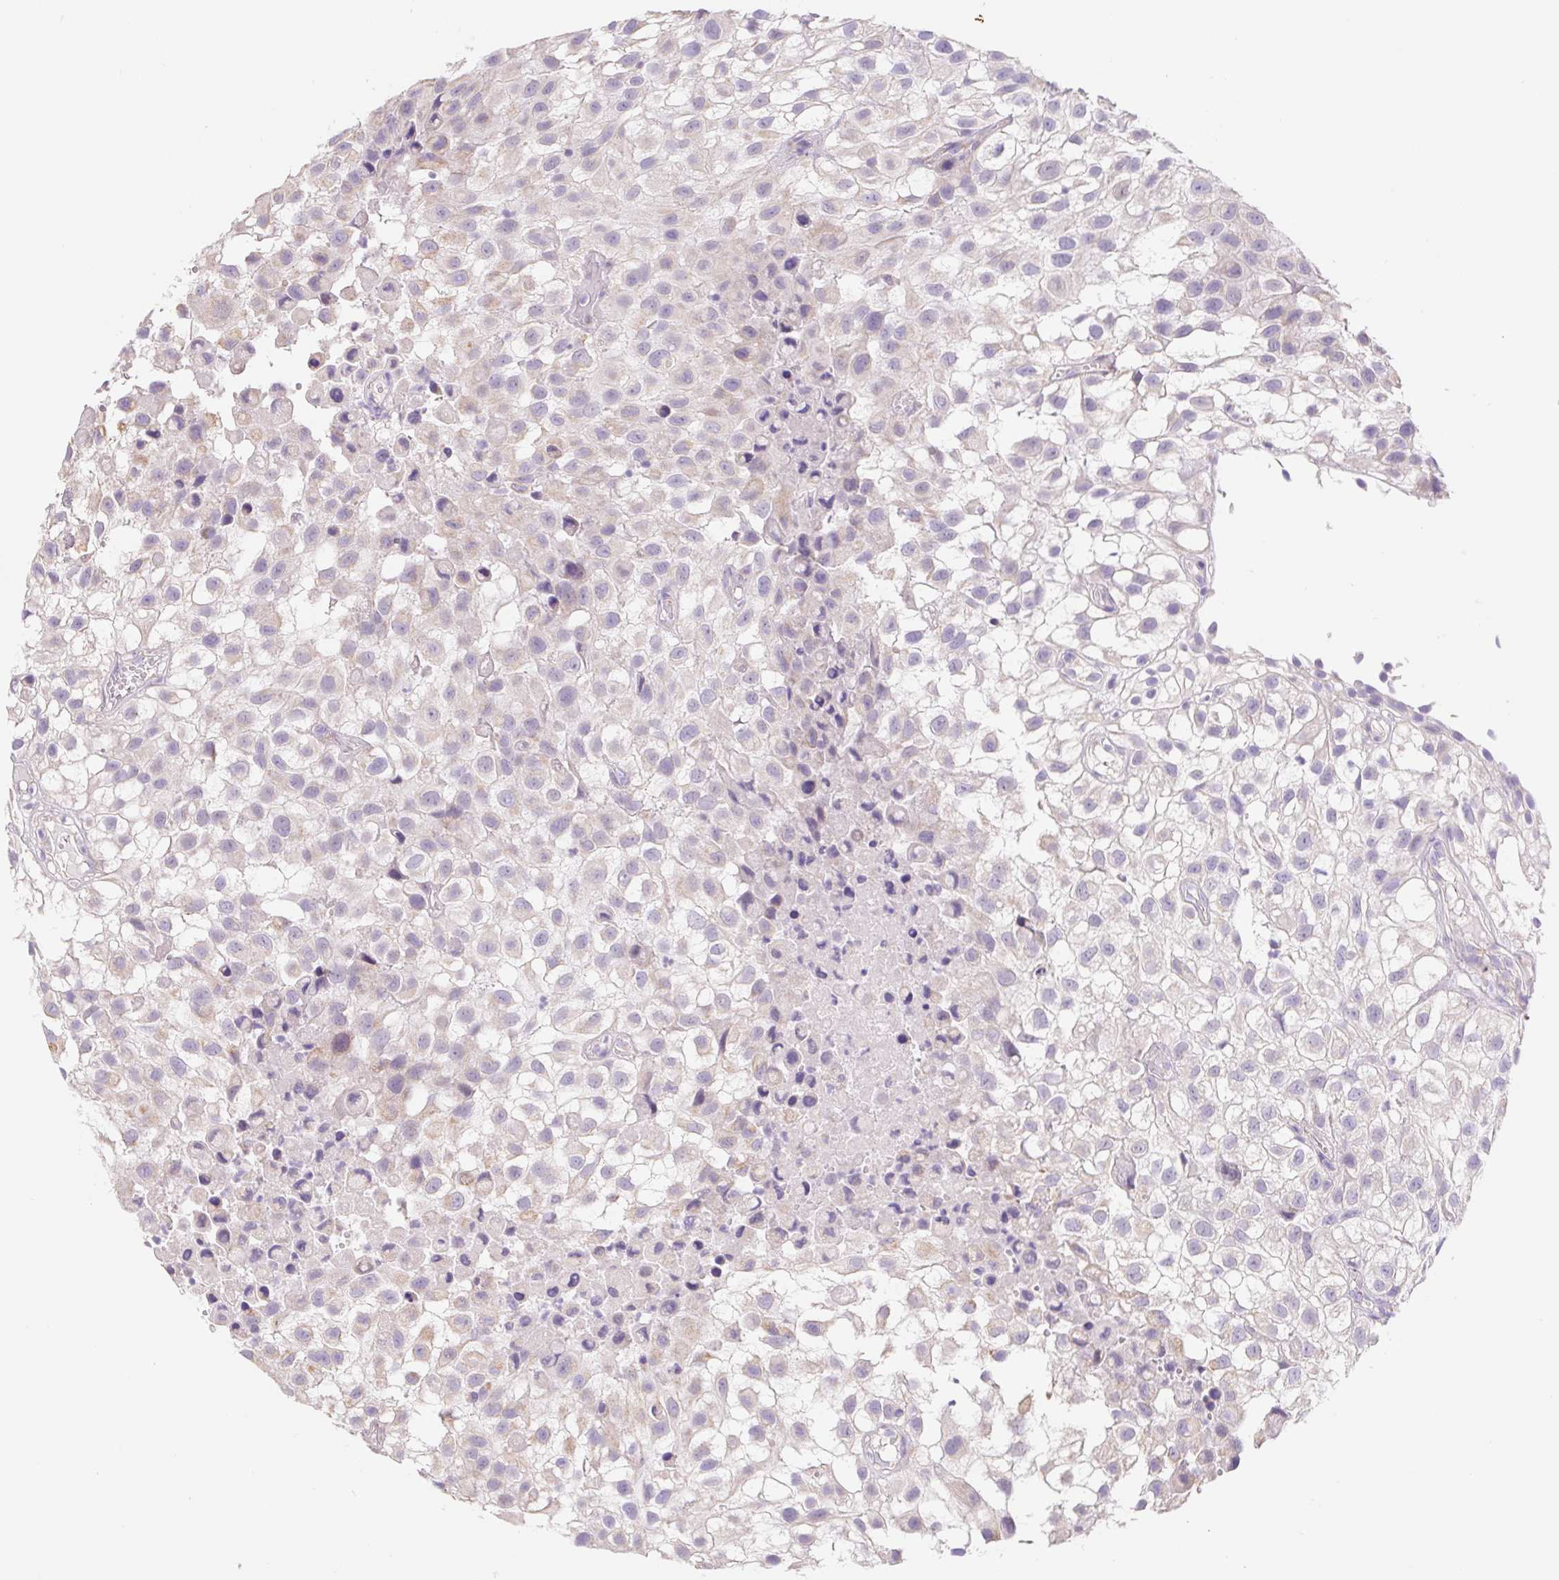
{"staining": {"intensity": "negative", "quantity": "none", "location": "none"}, "tissue": "urothelial cancer", "cell_type": "Tumor cells", "image_type": "cancer", "snomed": [{"axis": "morphology", "description": "Urothelial carcinoma, High grade"}, {"axis": "topography", "description": "Urinary bladder"}], "caption": "Tumor cells show no significant positivity in urothelial cancer.", "gene": "FKBP6", "patient": {"sex": "male", "age": 56}}